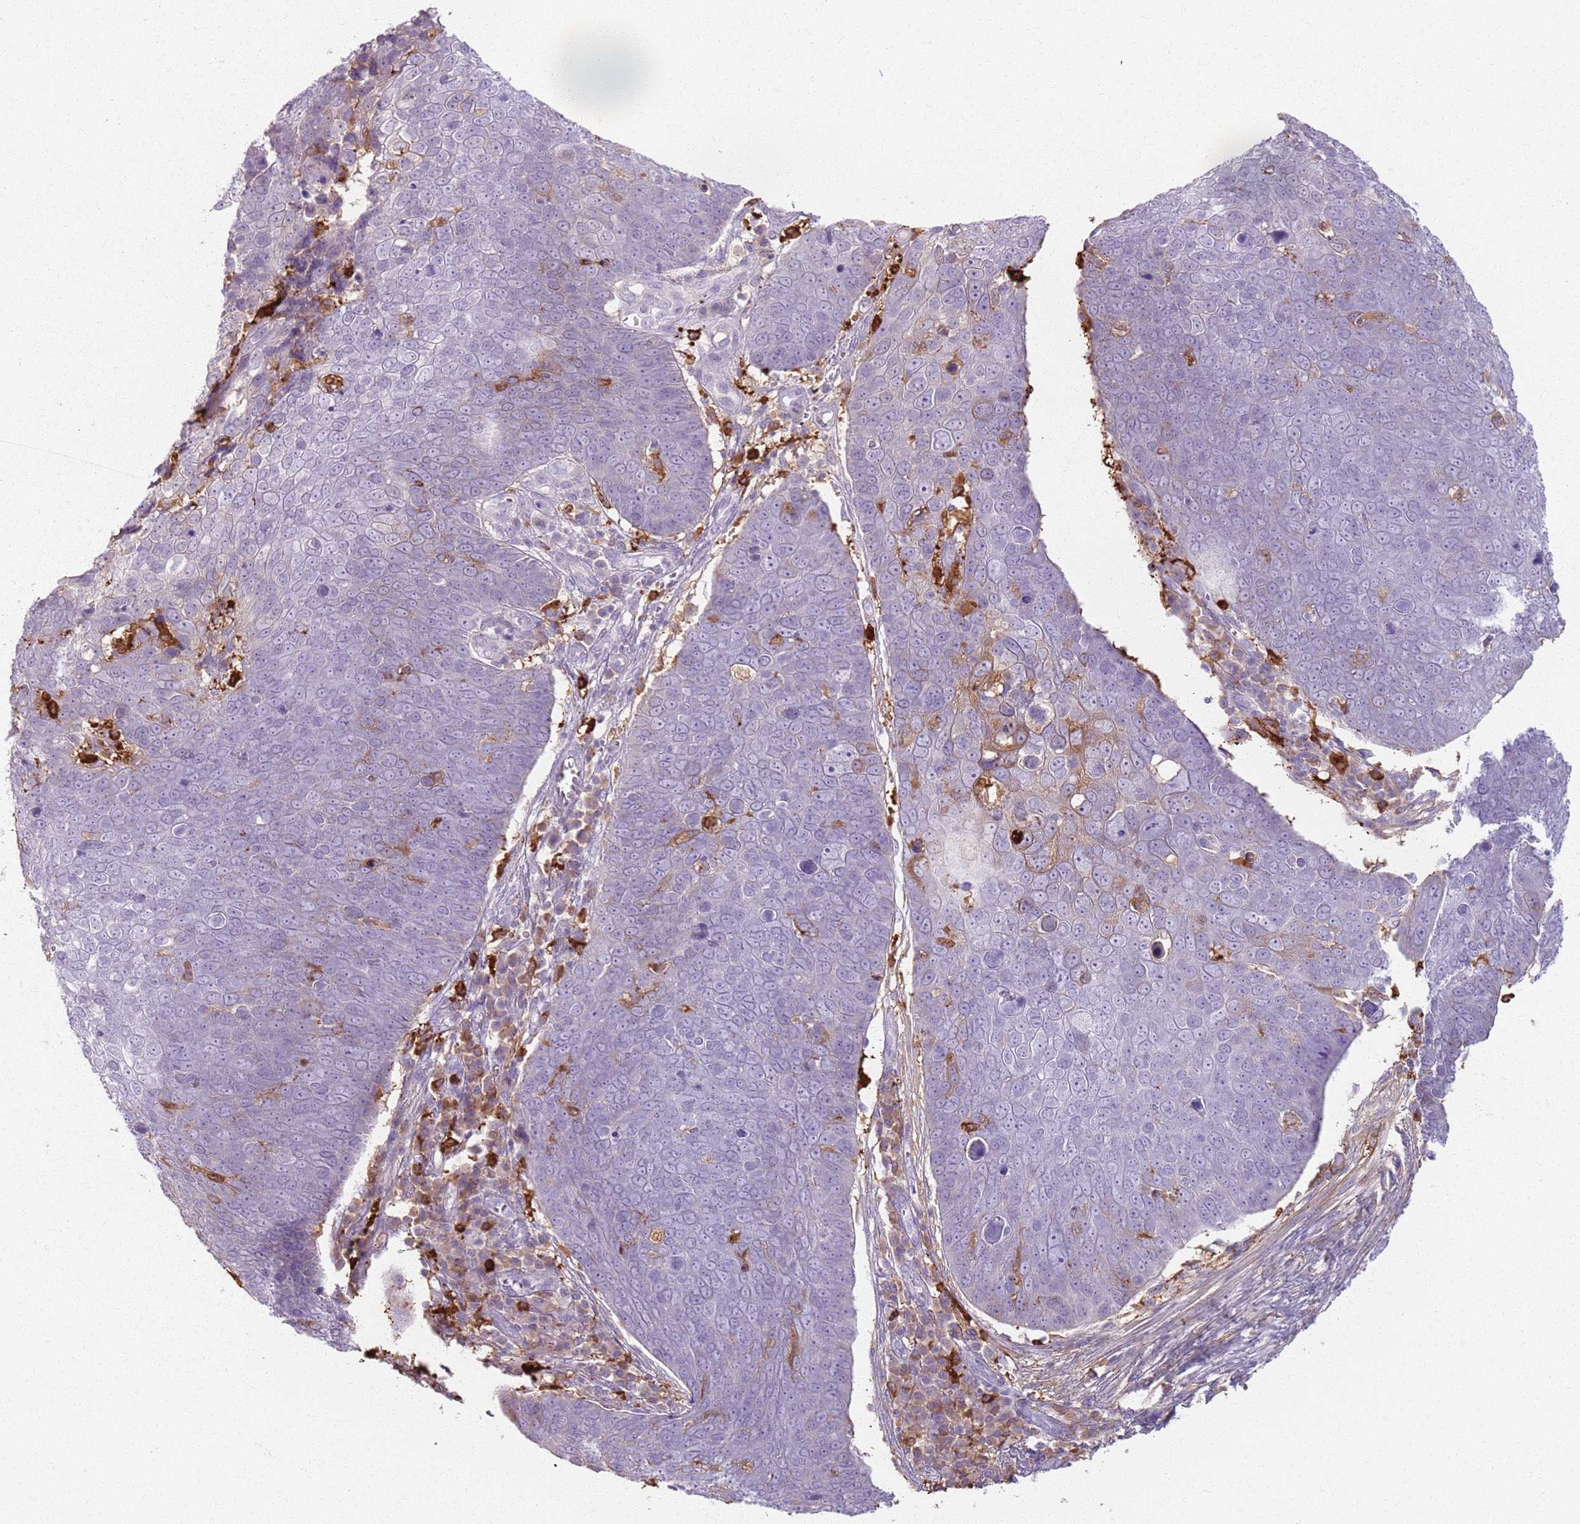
{"staining": {"intensity": "weak", "quantity": "<25%", "location": "cytoplasmic/membranous"}, "tissue": "skin cancer", "cell_type": "Tumor cells", "image_type": "cancer", "snomed": [{"axis": "morphology", "description": "Squamous cell carcinoma, NOS"}, {"axis": "topography", "description": "Skin"}], "caption": "The histopathology image shows no staining of tumor cells in squamous cell carcinoma (skin). The staining is performed using DAB brown chromogen with nuclei counter-stained in using hematoxylin.", "gene": "GDPGP1", "patient": {"sex": "male", "age": 71}}